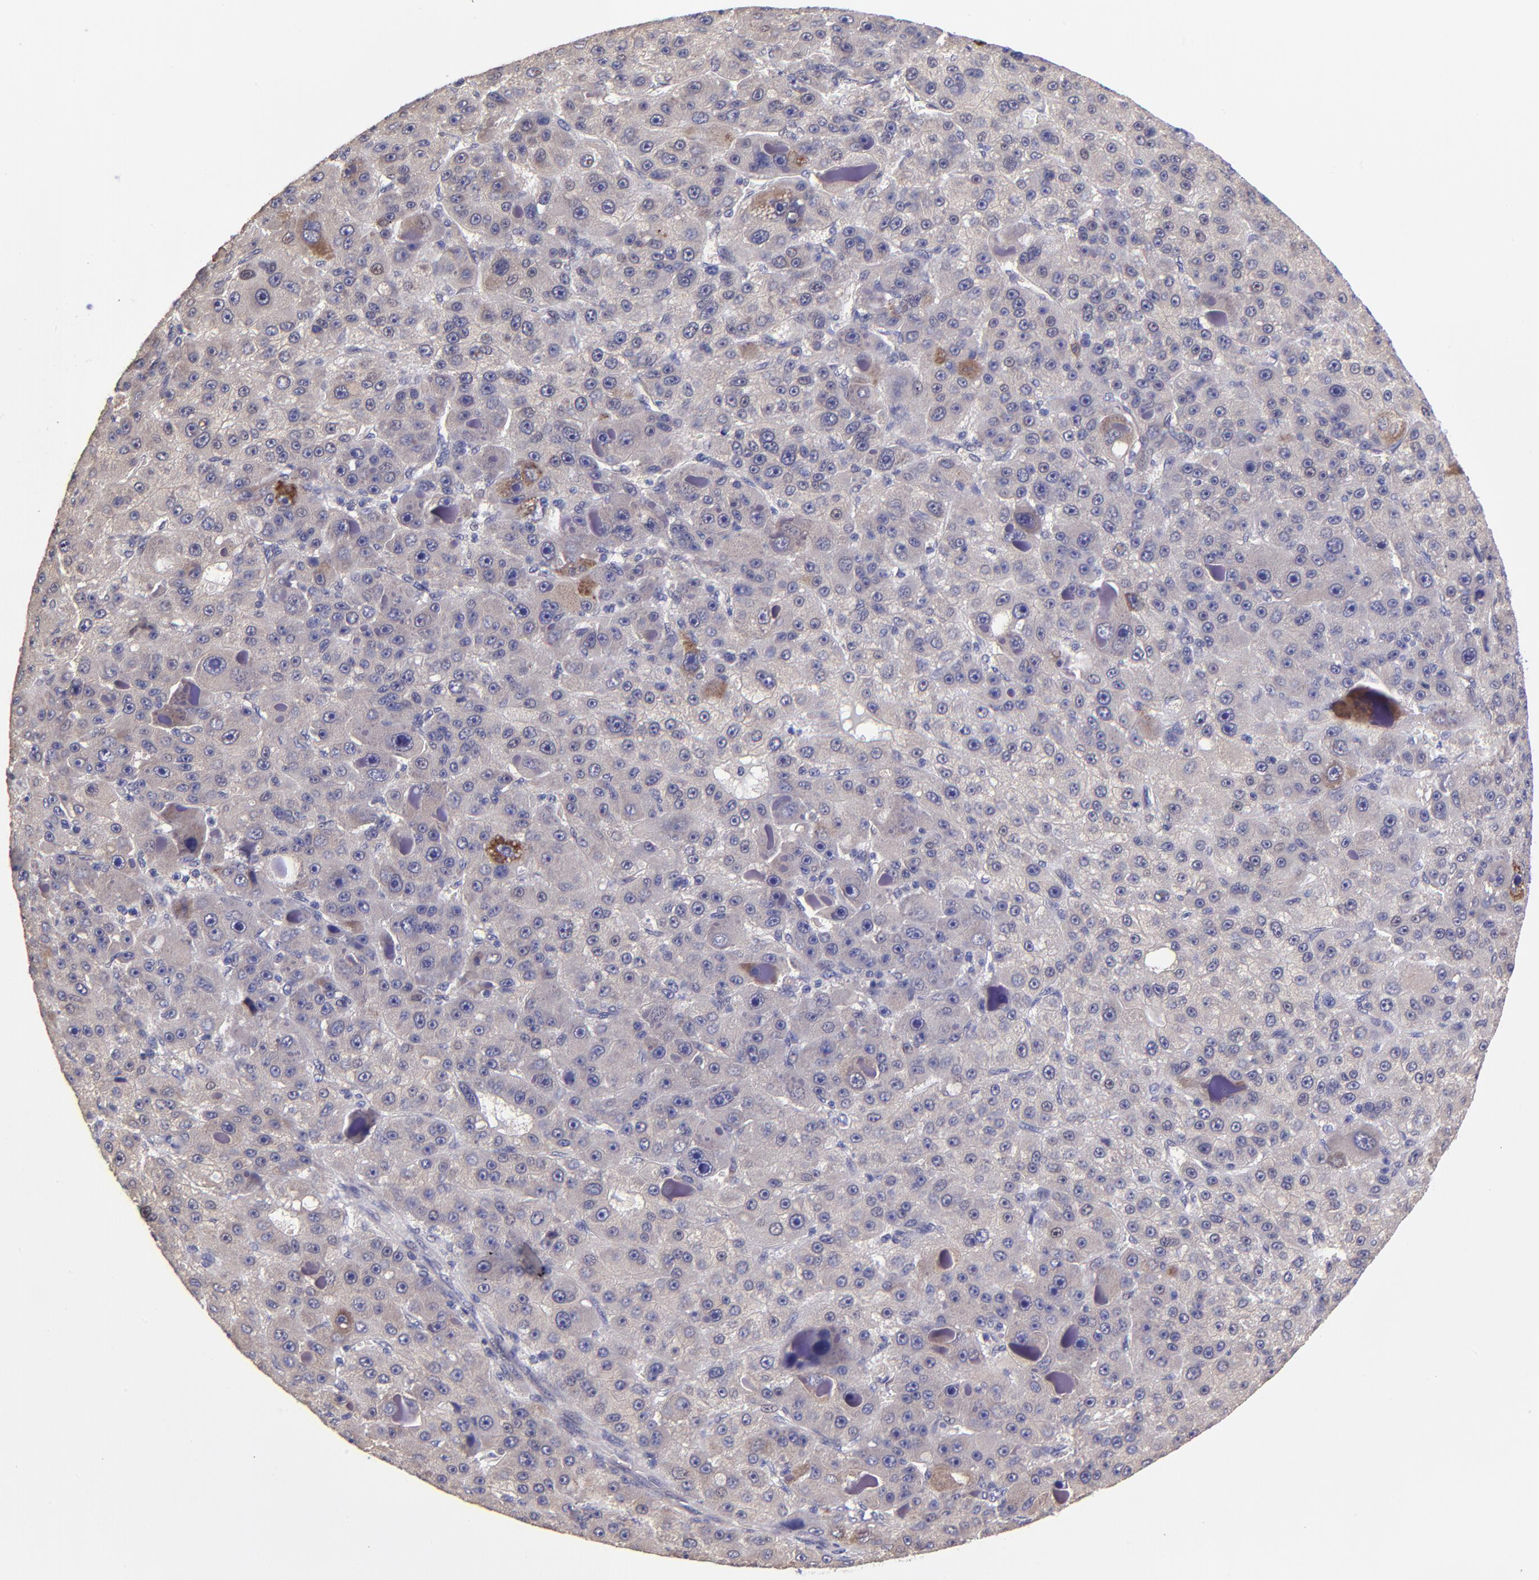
{"staining": {"intensity": "weak", "quantity": ">75%", "location": "cytoplasmic/membranous"}, "tissue": "liver cancer", "cell_type": "Tumor cells", "image_type": "cancer", "snomed": [{"axis": "morphology", "description": "Carcinoma, Hepatocellular, NOS"}, {"axis": "topography", "description": "Liver"}], "caption": "A low amount of weak cytoplasmic/membranous positivity is appreciated in approximately >75% of tumor cells in liver cancer tissue.", "gene": "NSF", "patient": {"sex": "male", "age": 76}}